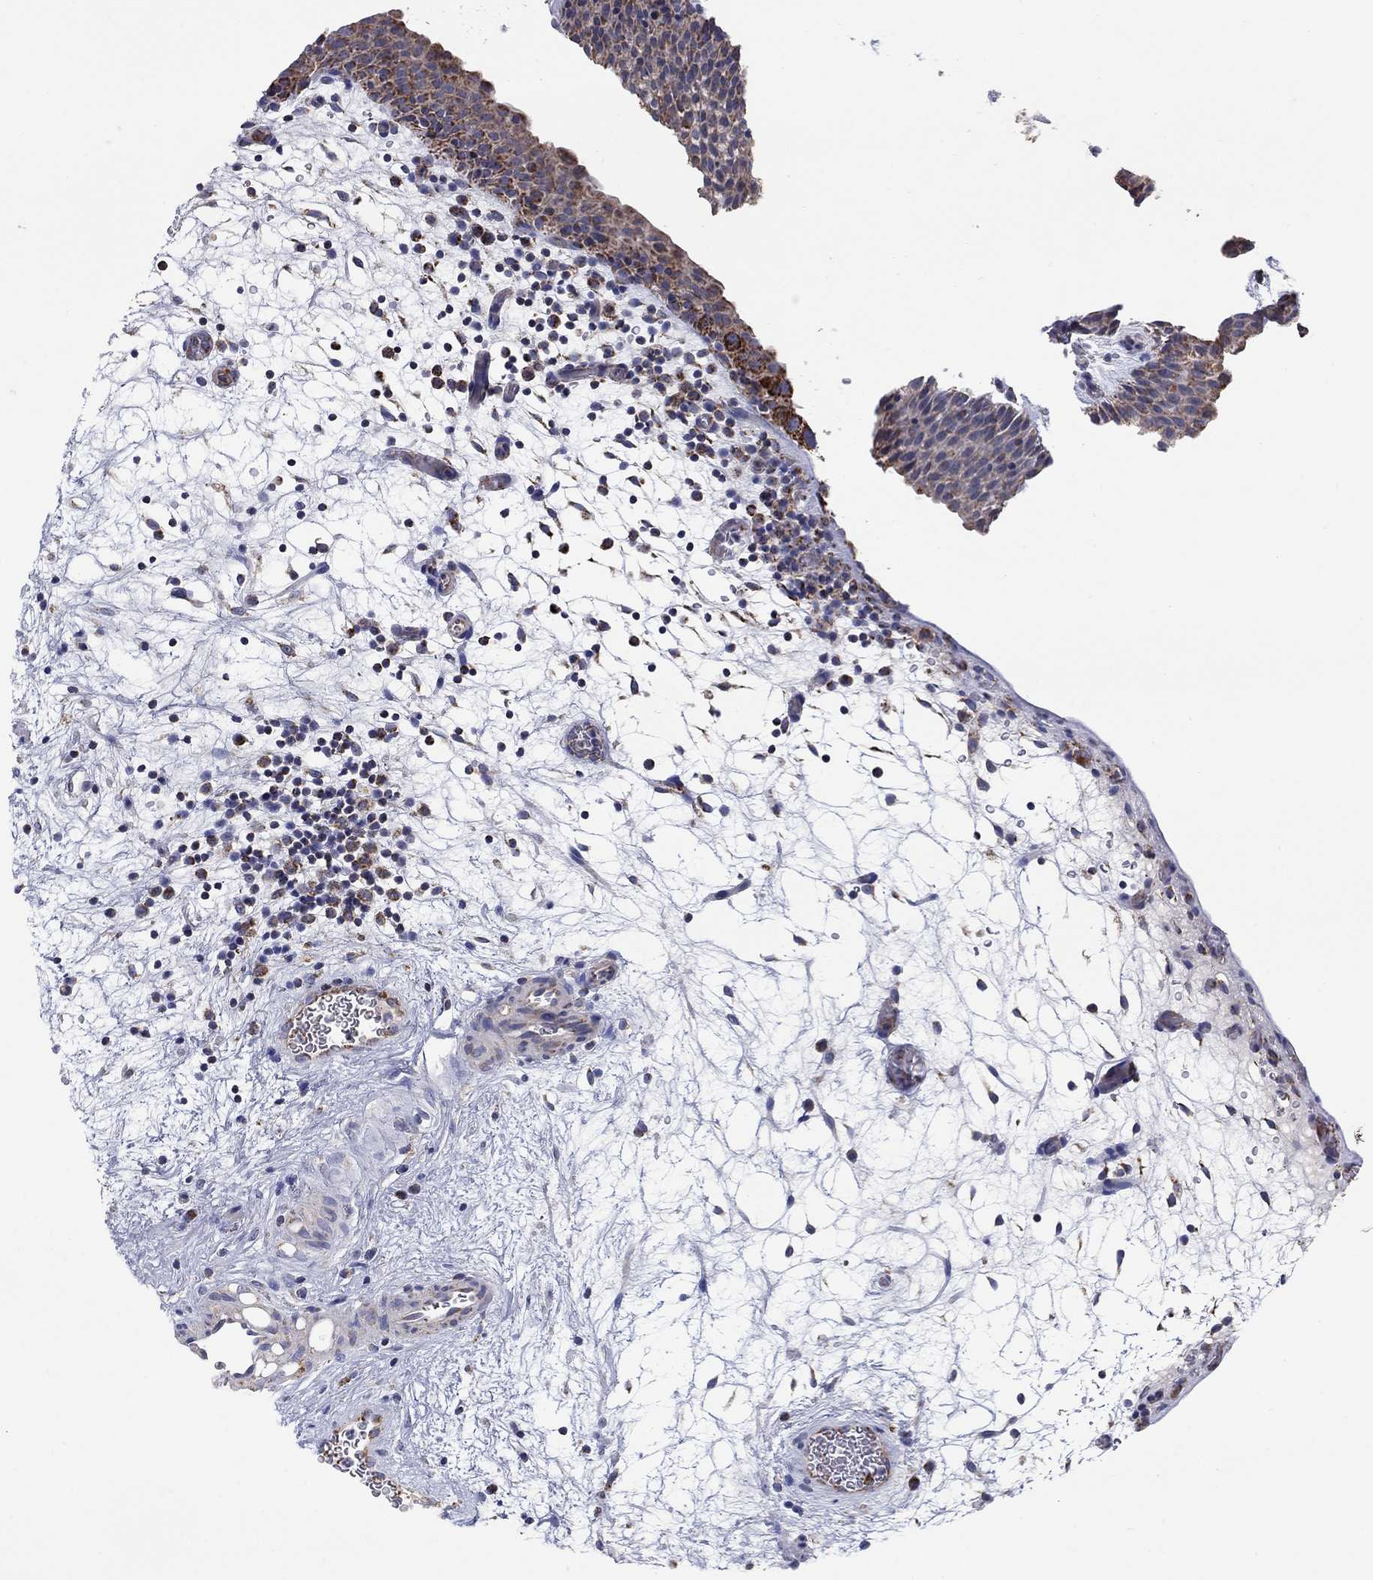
{"staining": {"intensity": "moderate", "quantity": "25%-75%", "location": "cytoplasmic/membranous"}, "tissue": "urinary bladder", "cell_type": "Urothelial cells", "image_type": "normal", "snomed": [{"axis": "morphology", "description": "Normal tissue, NOS"}, {"axis": "topography", "description": "Urinary bladder"}], "caption": "The photomicrograph shows immunohistochemical staining of benign urinary bladder. There is moderate cytoplasmic/membranous positivity is seen in about 25%-75% of urothelial cells. (IHC, brightfield microscopy, high magnification).", "gene": "HPS5", "patient": {"sex": "male", "age": 37}}